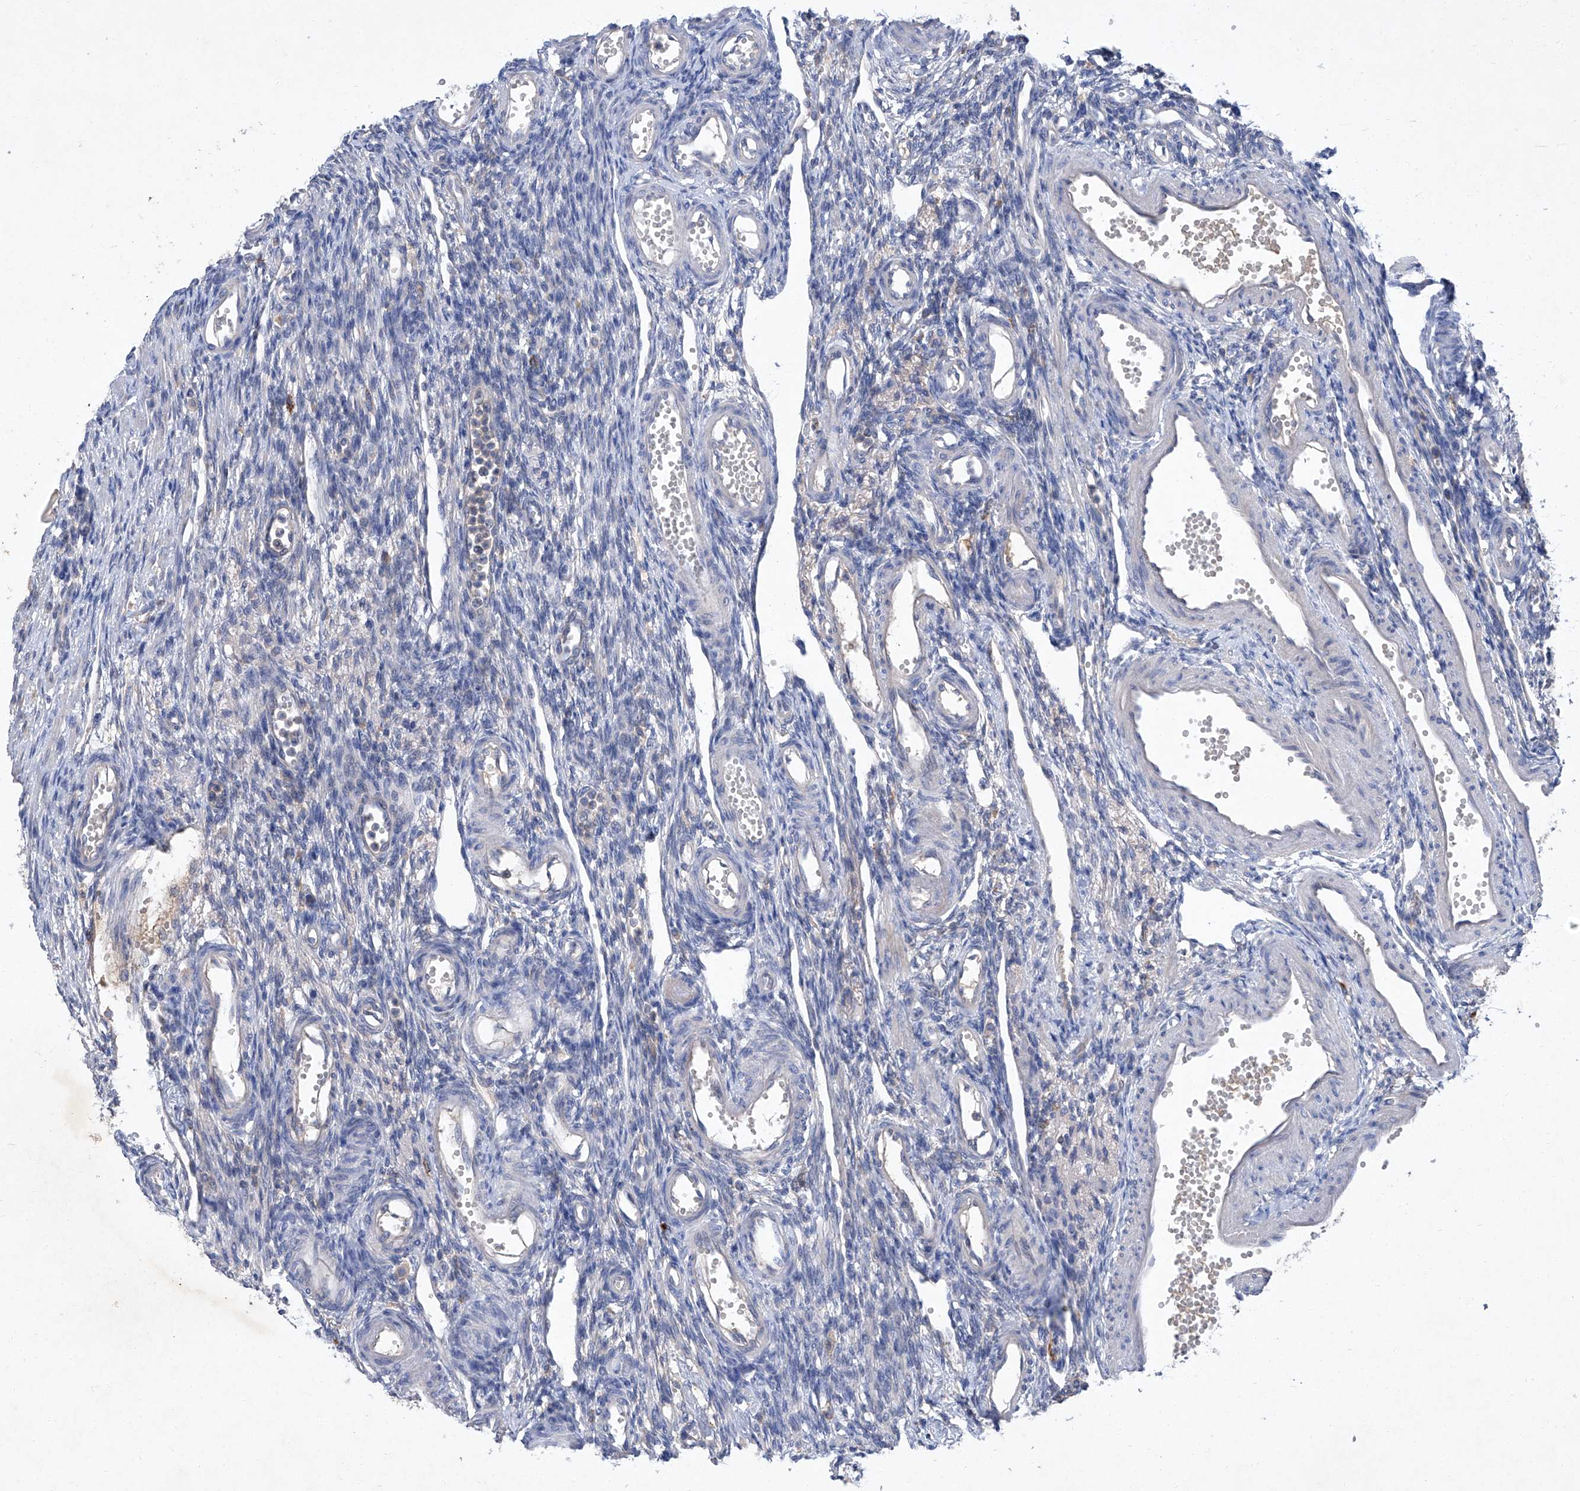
{"staining": {"intensity": "negative", "quantity": "none", "location": "none"}, "tissue": "ovary", "cell_type": "Follicle cells", "image_type": "normal", "snomed": [{"axis": "morphology", "description": "Normal tissue, NOS"}, {"axis": "morphology", "description": "Cyst, NOS"}, {"axis": "topography", "description": "Ovary"}], "caption": "Image shows no protein positivity in follicle cells of benign ovary. The staining is performed using DAB brown chromogen with nuclei counter-stained in using hematoxylin.", "gene": "SBK2", "patient": {"sex": "female", "age": 33}}